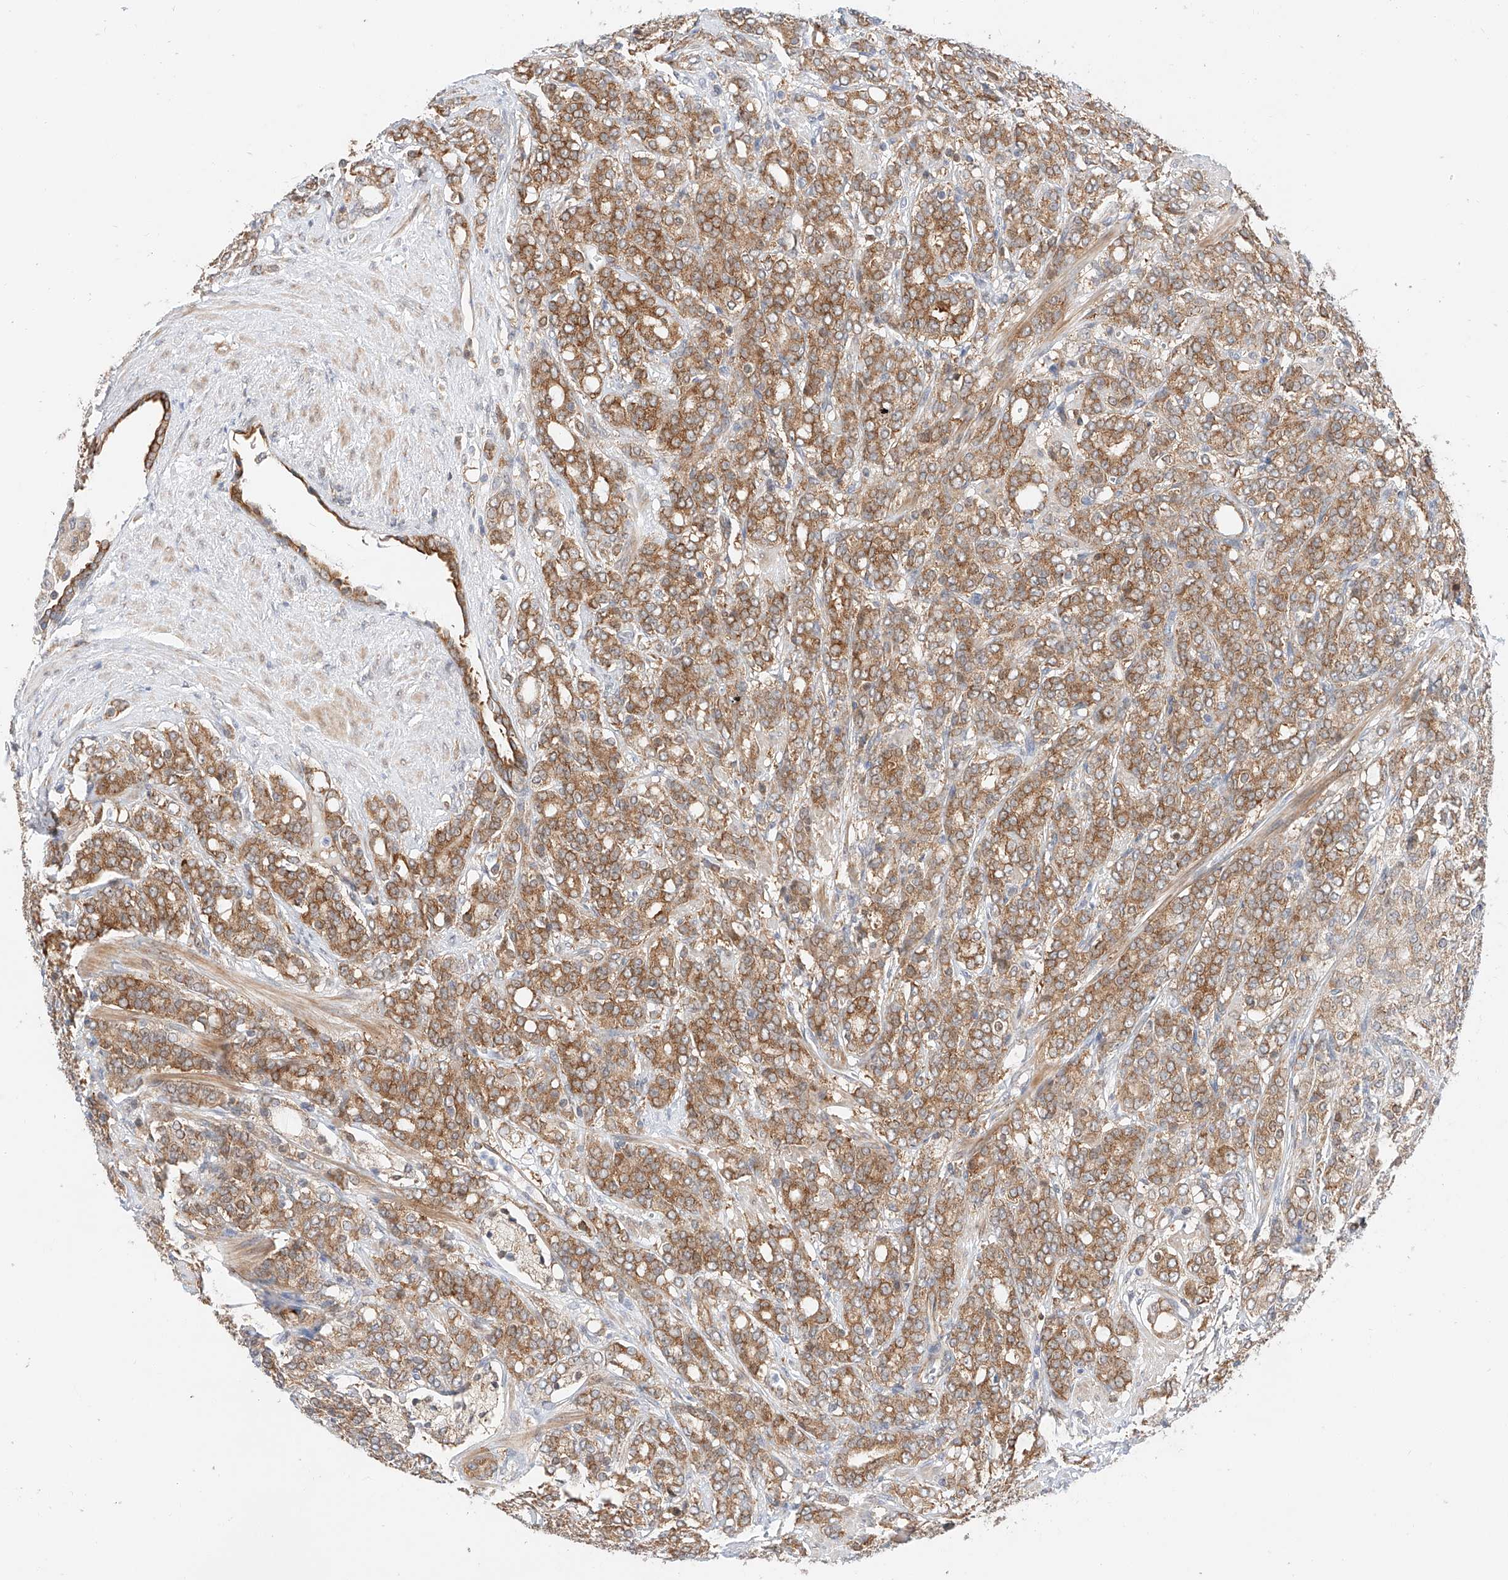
{"staining": {"intensity": "moderate", "quantity": ">75%", "location": "cytoplasmic/membranous"}, "tissue": "prostate cancer", "cell_type": "Tumor cells", "image_type": "cancer", "snomed": [{"axis": "morphology", "description": "Adenocarcinoma, High grade"}, {"axis": "topography", "description": "Prostate"}], "caption": "Immunohistochemical staining of prostate high-grade adenocarcinoma displays medium levels of moderate cytoplasmic/membranous expression in about >75% of tumor cells.", "gene": "CARMIL1", "patient": {"sex": "male", "age": 62}}